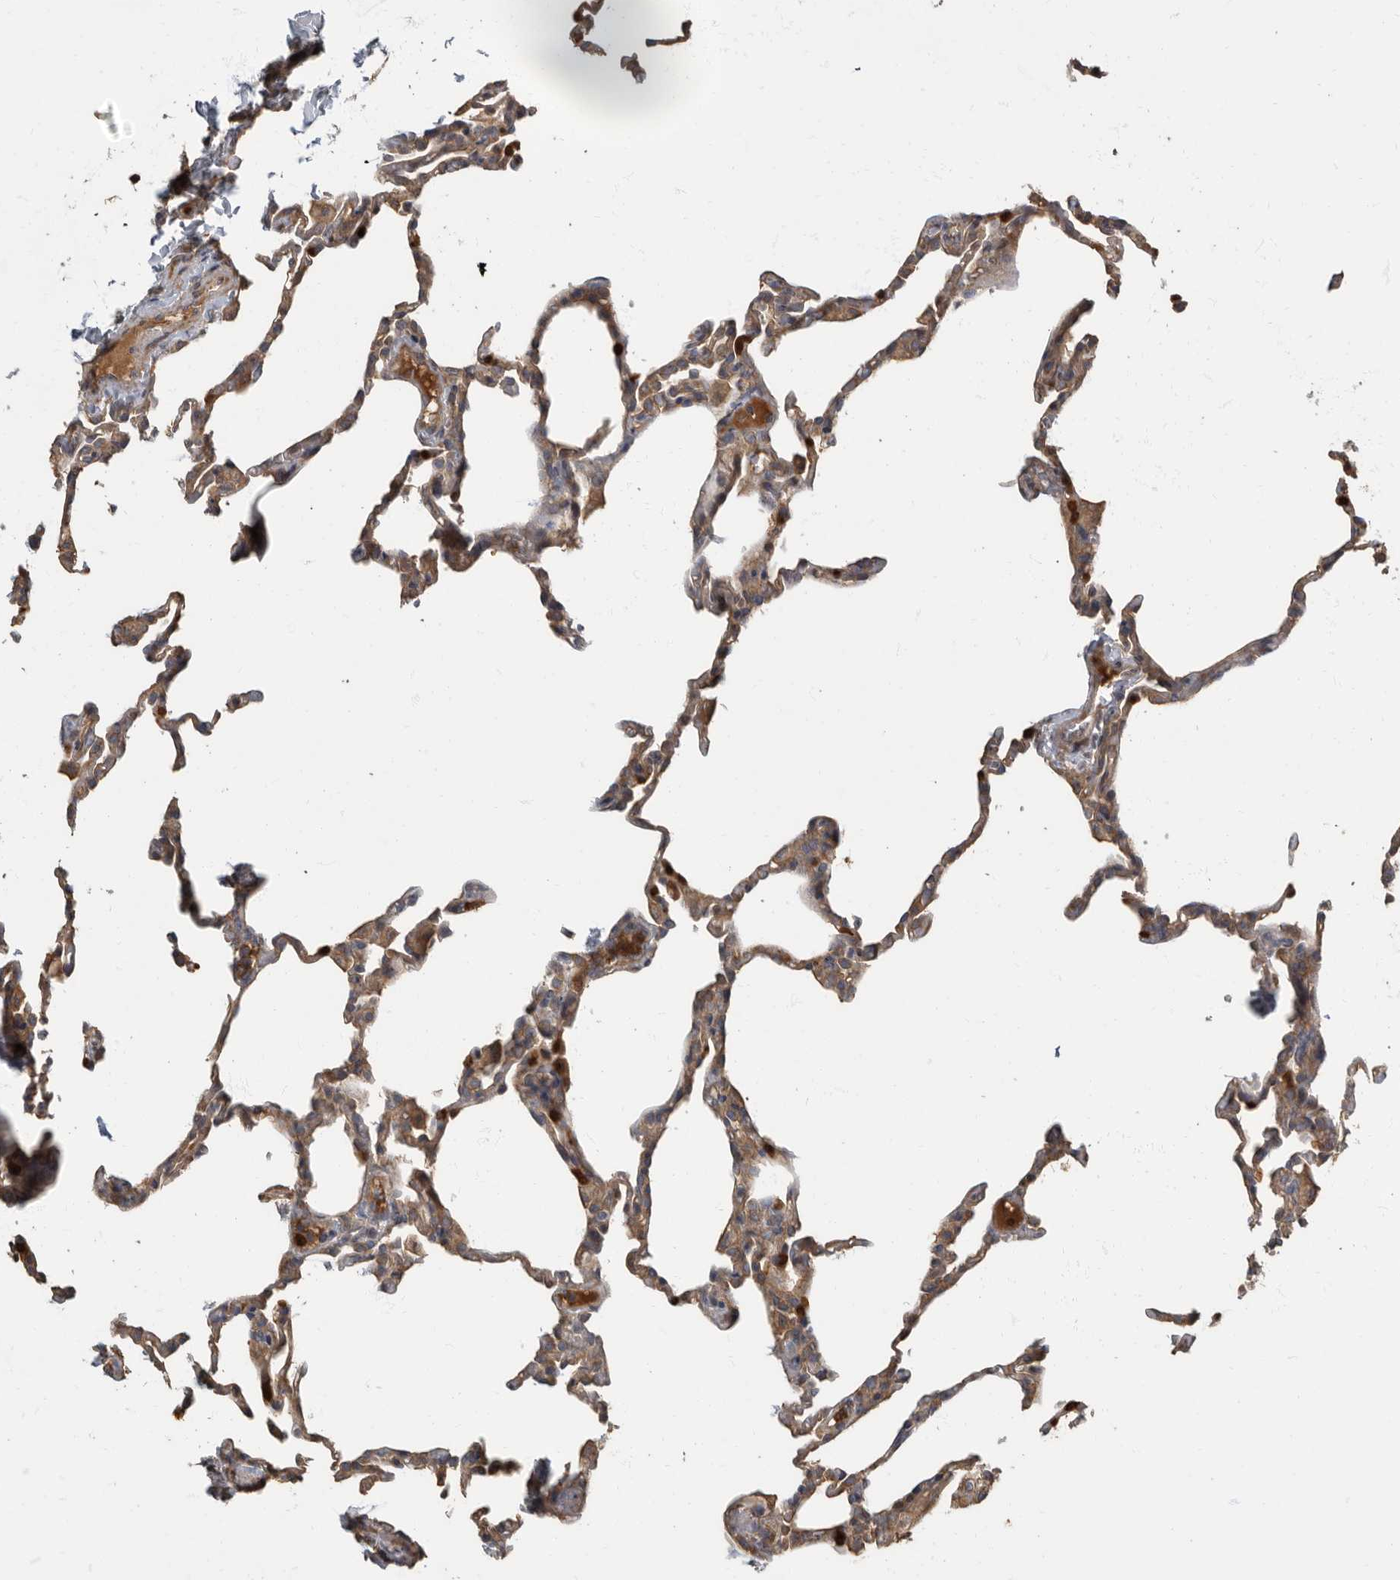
{"staining": {"intensity": "strong", "quantity": "<25%", "location": "cytoplasmic/membranous,nuclear"}, "tissue": "lung", "cell_type": "Alveolar cells", "image_type": "normal", "snomed": [{"axis": "morphology", "description": "Normal tissue, NOS"}, {"axis": "topography", "description": "Lung"}], "caption": "A micrograph showing strong cytoplasmic/membranous,nuclear staining in about <25% of alveolar cells in benign lung, as visualized by brown immunohistochemical staining.", "gene": "DAAM1", "patient": {"sex": "male", "age": 20}}